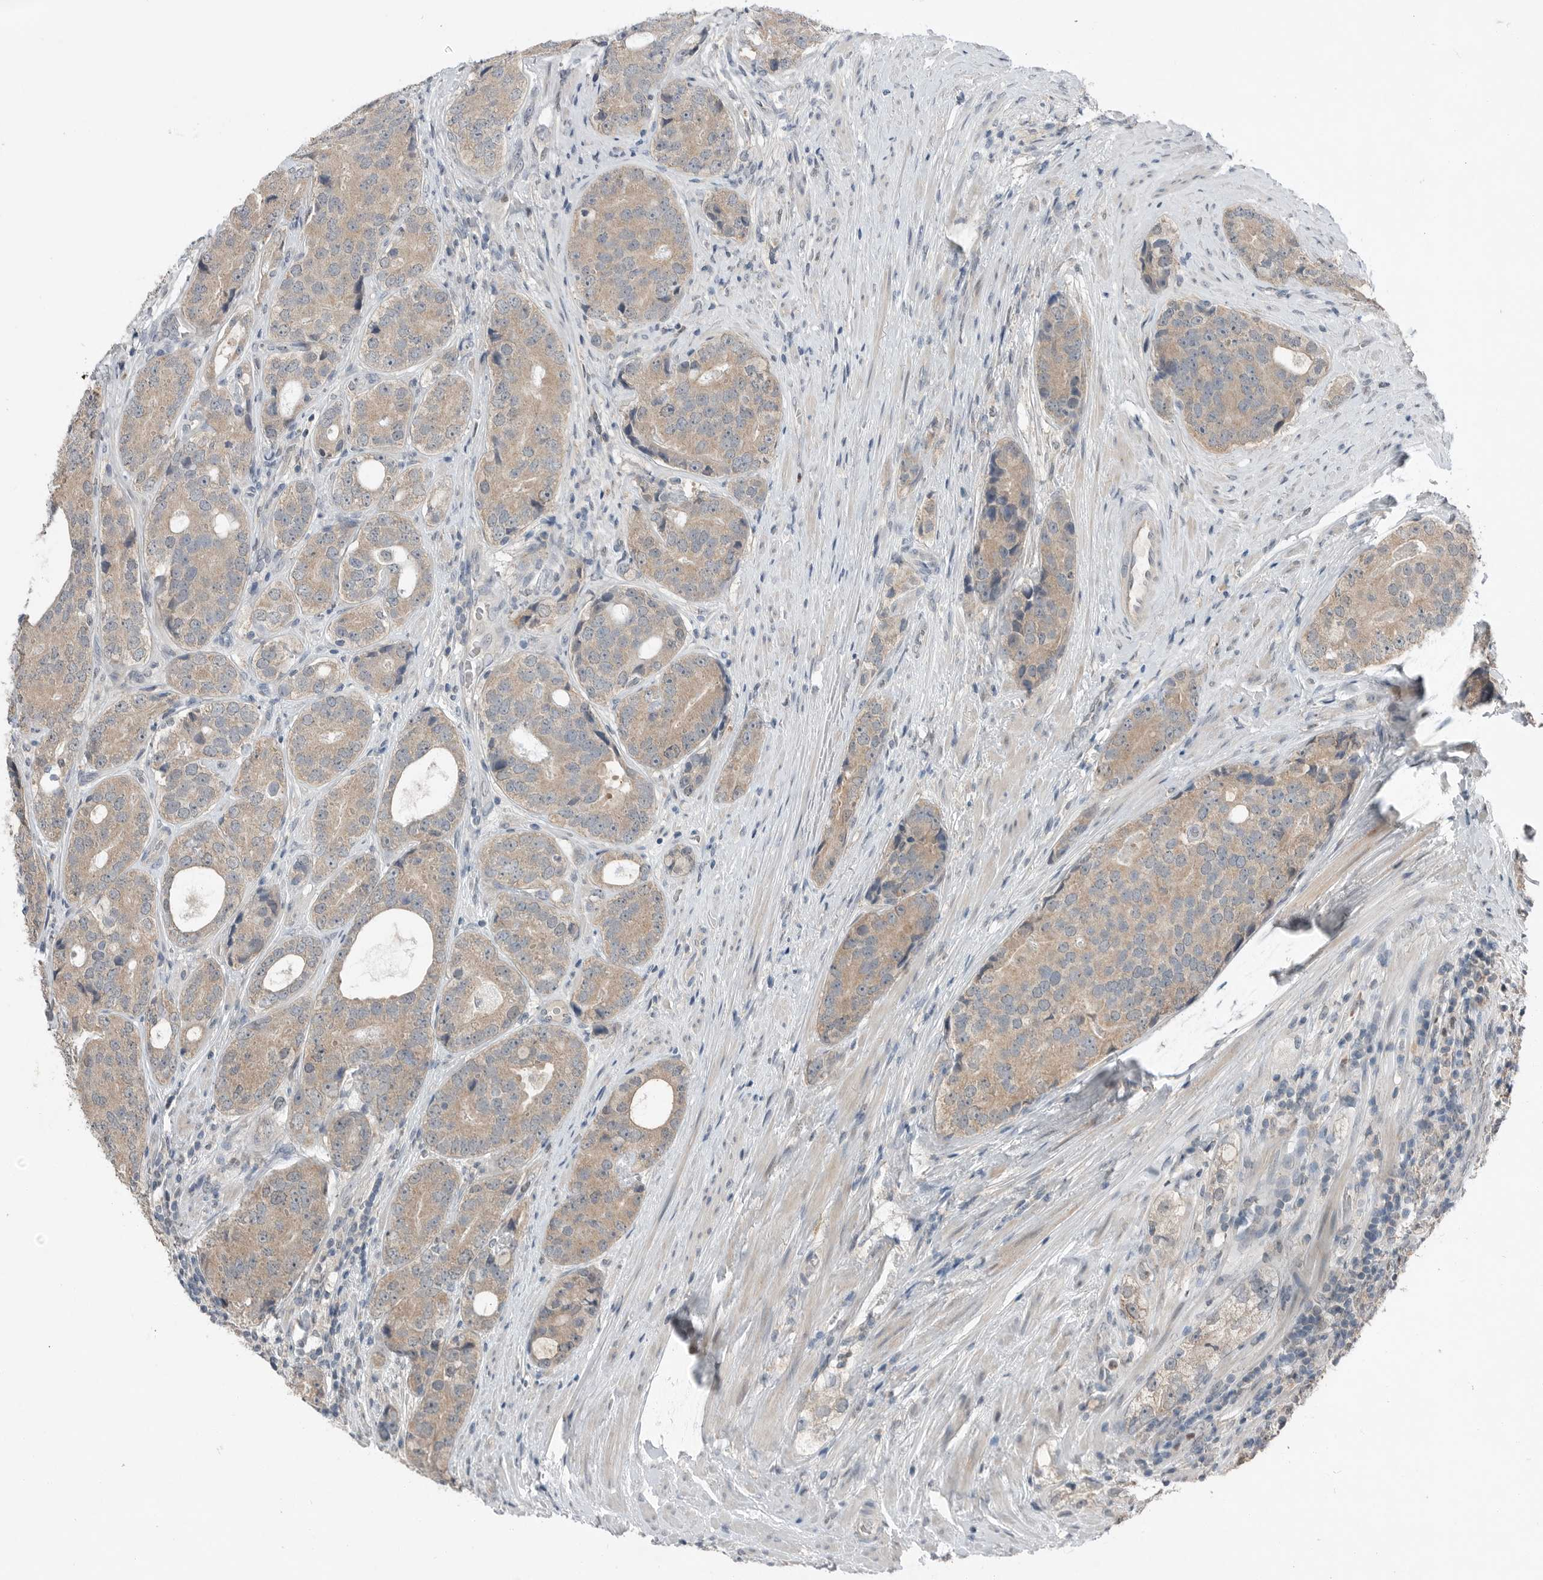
{"staining": {"intensity": "weak", "quantity": ">75%", "location": "cytoplasmic/membranous"}, "tissue": "prostate cancer", "cell_type": "Tumor cells", "image_type": "cancer", "snomed": [{"axis": "morphology", "description": "Adenocarcinoma, High grade"}, {"axis": "topography", "description": "Prostate"}], "caption": "Prostate adenocarcinoma (high-grade) stained with DAB IHC exhibits low levels of weak cytoplasmic/membranous expression in approximately >75% of tumor cells.", "gene": "MFAP3L", "patient": {"sex": "male", "age": 56}}